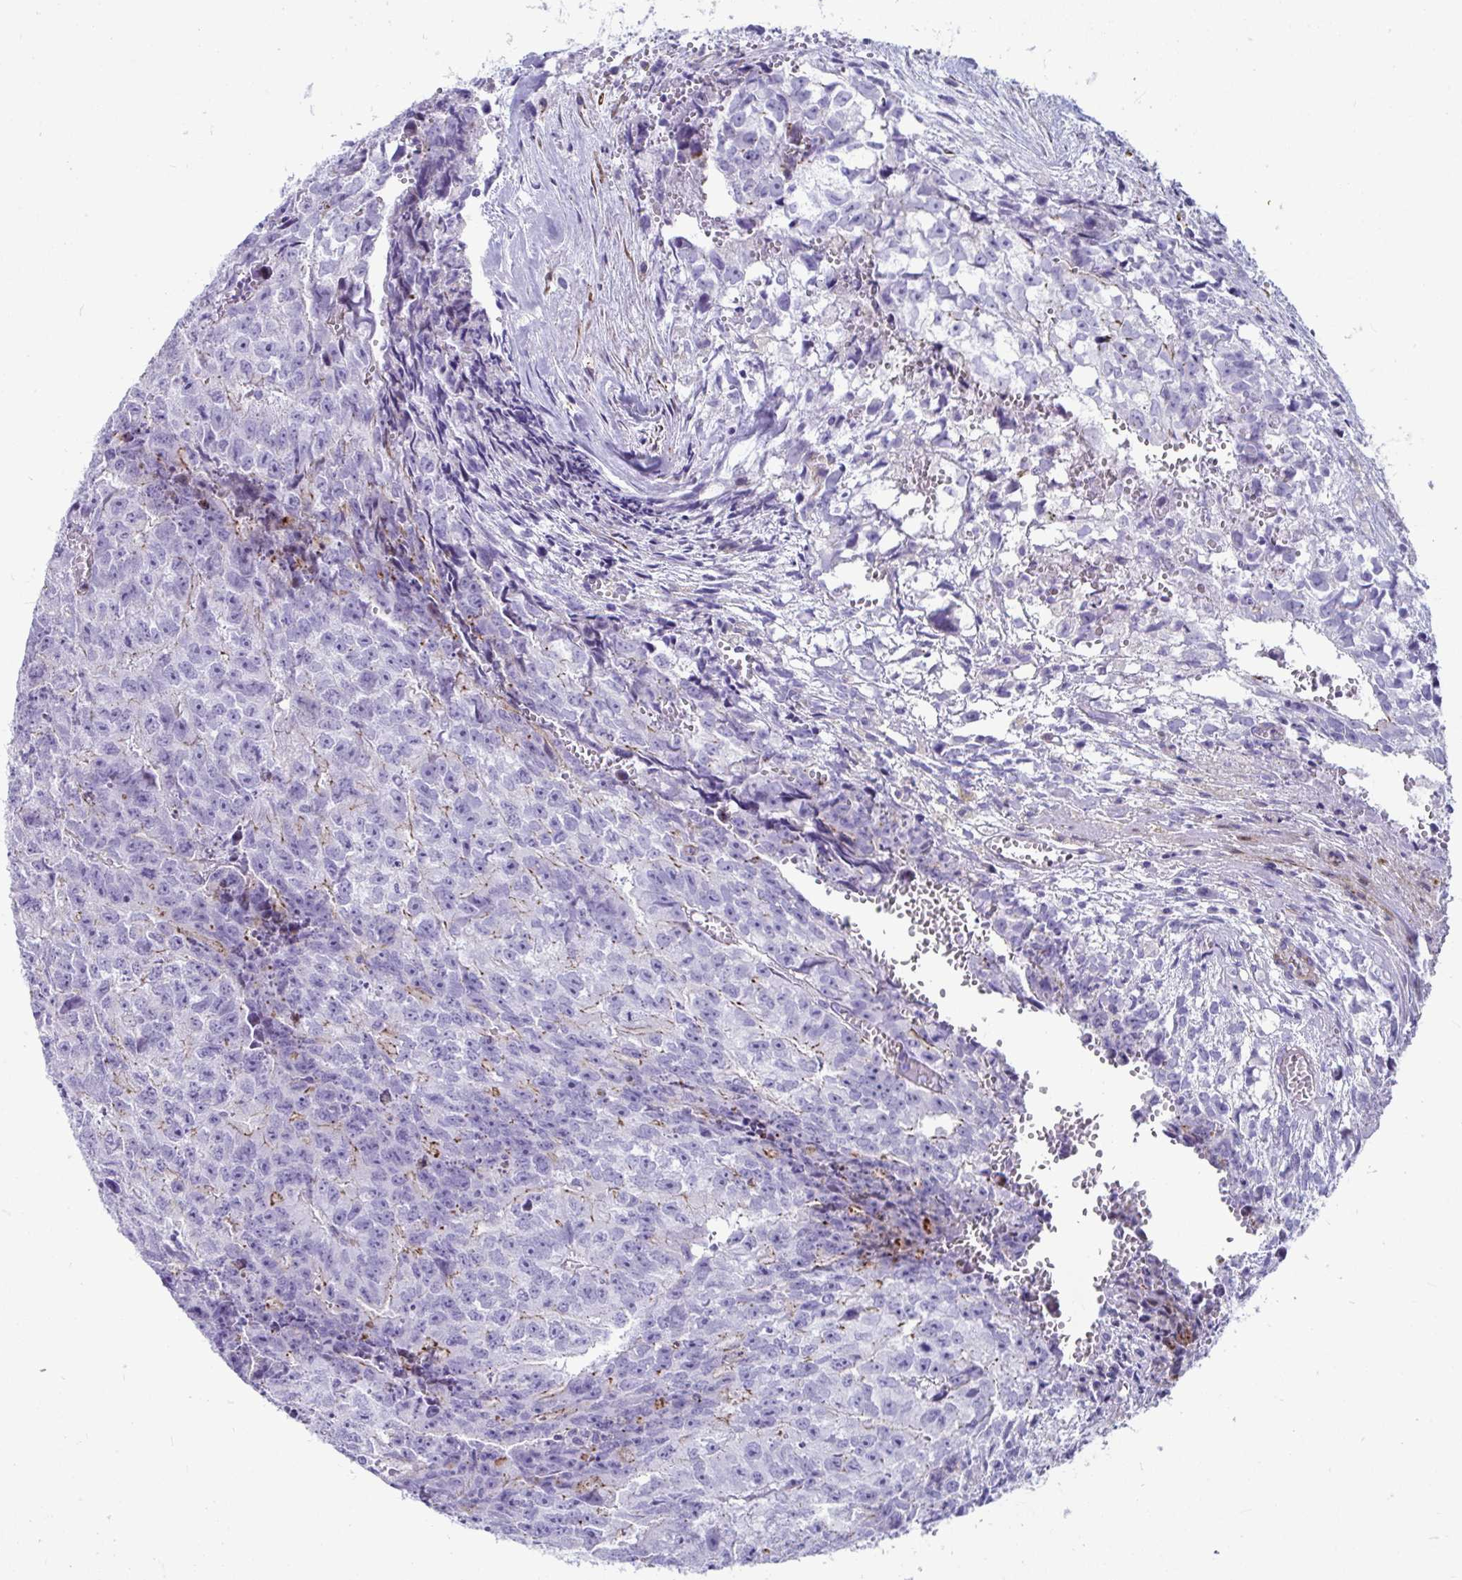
{"staining": {"intensity": "negative", "quantity": "none", "location": "none"}, "tissue": "testis cancer", "cell_type": "Tumor cells", "image_type": "cancer", "snomed": [{"axis": "morphology", "description": "Carcinoma, Embryonal, NOS"}, {"axis": "morphology", "description": "Teratoma, malignant, NOS"}, {"axis": "topography", "description": "Testis"}], "caption": "High power microscopy photomicrograph of an IHC micrograph of testis cancer (malignant teratoma), revealing no significant positivity in tumor cells. (IHC, brightfield microscopy, high magnification).", "gene": "GRXCR2", "patient": {"sex": "male", "age": 24}}